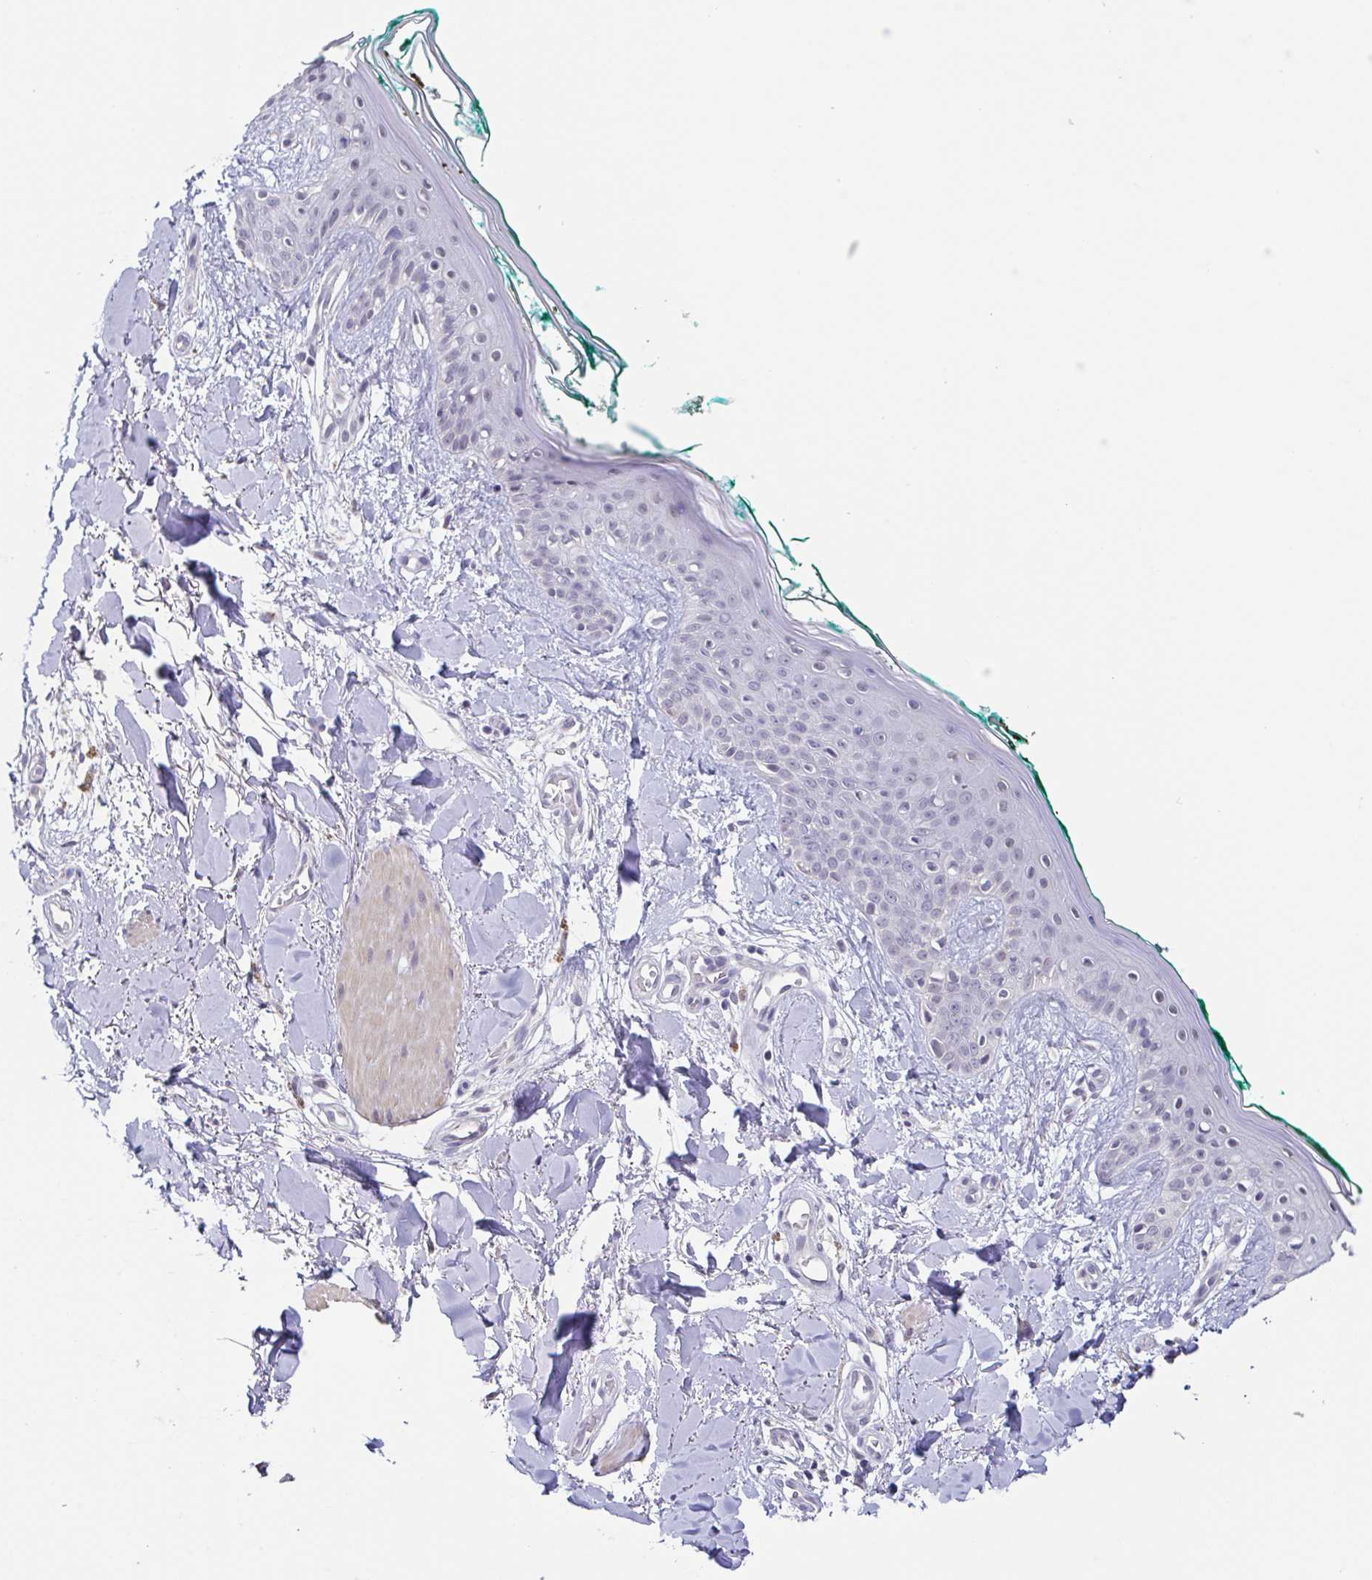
{"staining": {"intensity": "negative", "quantity": "none", "location": "none"}, "tissue": "skin", "cell_type": "Fibroblasts", "image_type": "normal", "snomed": [{"axis": "morphology", "description": "Normal tissue, NOS"}, {"axis": "topography", "description": "Skin"}], "caption": "High magnification brightfield microscopy of benign skin stained with DAB (3,3'-diaminobenzidine) (brown) and counterstained with hematoxylin (blue): fibroblasts show no significant staining. (Stains: DAB (3,3'-diaminobenzidine) immunohistochemistry (IHC) with hematoxylin counter stain, Microscopy: brightfield microscopy at high magnification).", "gene": "NEFH", "patient": {"sex": "female", "age": 34}}